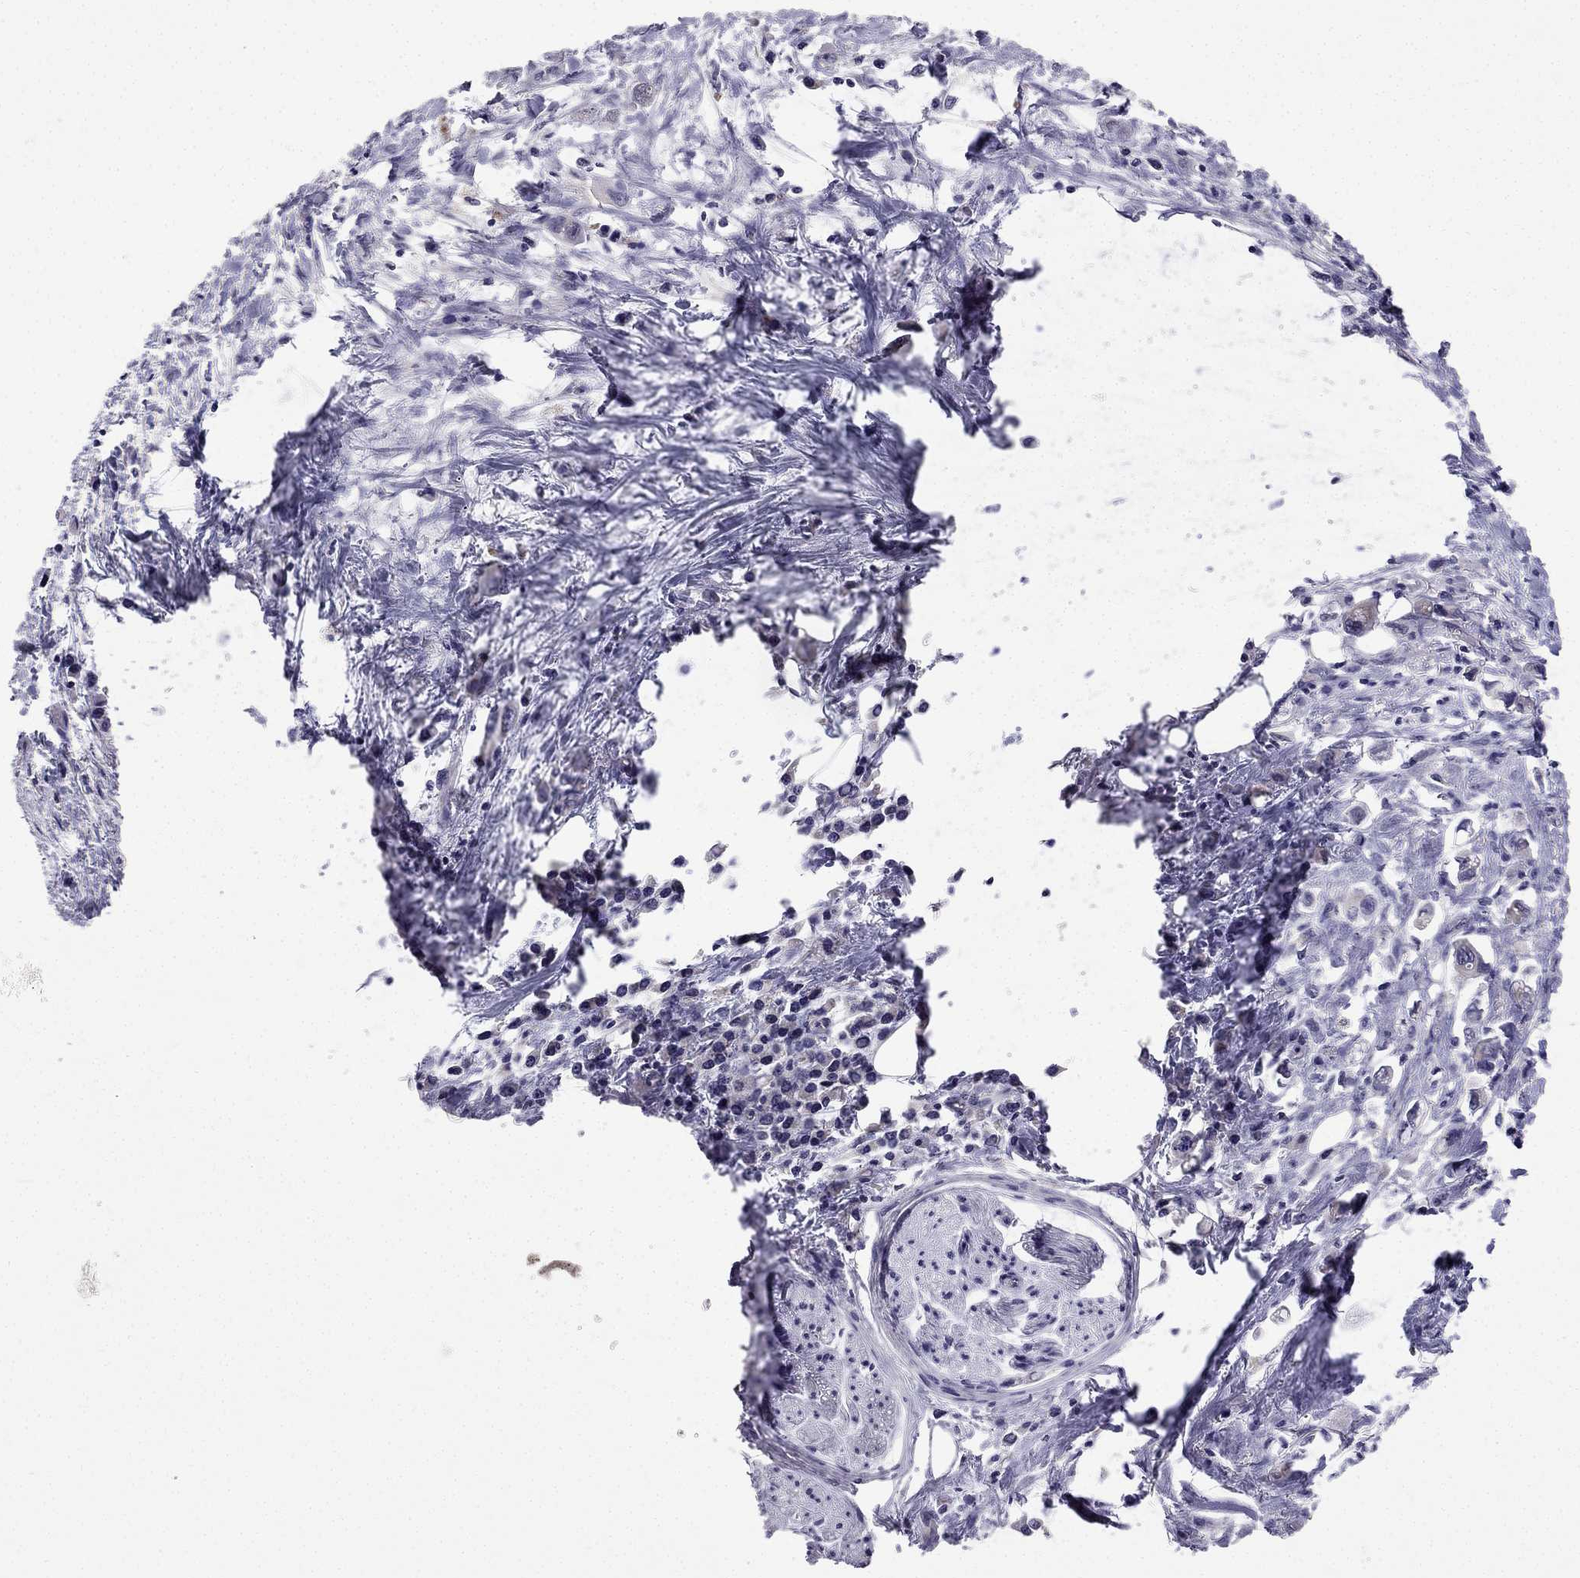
{"staining": {"intensity": "negative", "quantity": "none", "location": "none"}, "tissue": "stomach cancer", "cell_type": "Tumor cells", "image_type": "cancer", "snomed": [{"axis": "morphology", "description": "Adenocarcinoma, NOS"}, {"axis": "topography", "description": "Stomach, upper"}], "caption": "This is a histopathology image of immunohistochemistry staining of stomach cancer, which shows no staining in tumor cells.", "gene": "C5orf49", "patient": {"sex": "male", "age": 75}}